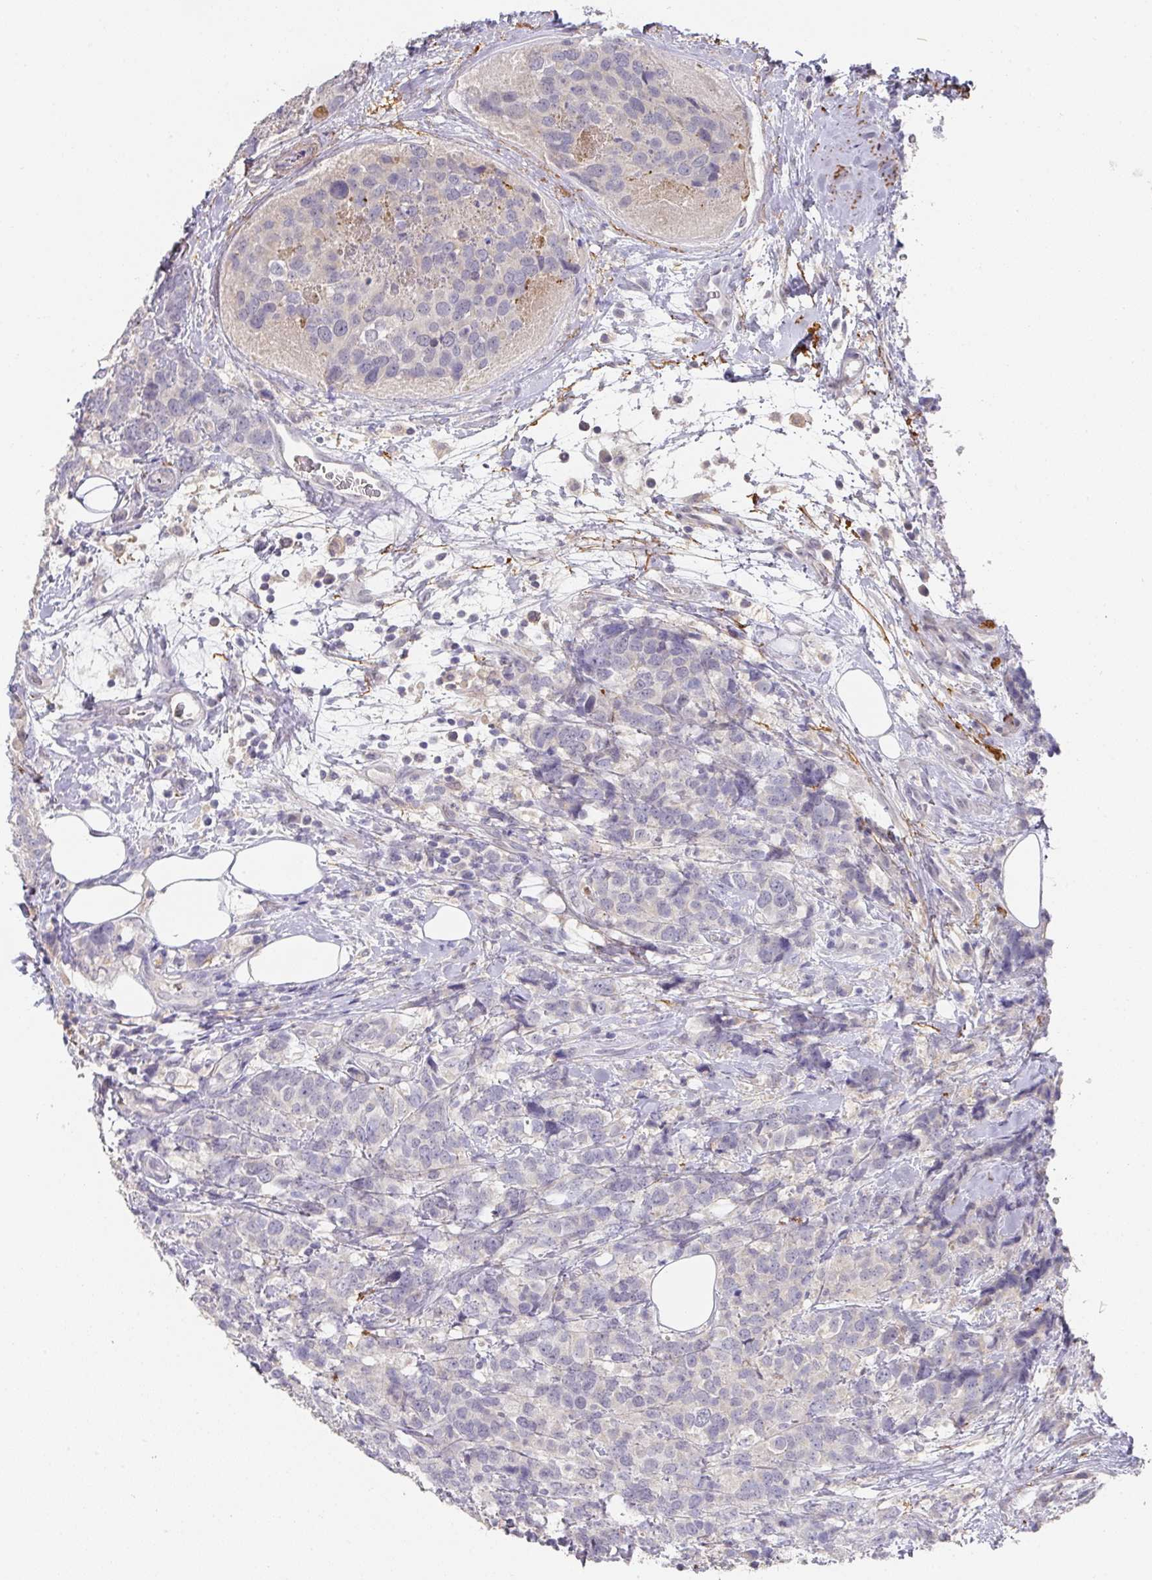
{"staining": {"intensity": "negative", "quantity": "none", "location": "none"}, "tissue": "breast cancer", "cell_type": "Tumor cells", "image_type": "cancer", "snomed": [{"axis": "morphology", "description": "Lobular carcinoma"}, {"axis": "topography", "description": "Breast"}], "caption": "Immunohistochemical staining of human breast cancer (lobular carcinoma) shows no significant expression in tumor cells.", "gene": "FOXN4", "patient": {"sex": "female", "age": 59}}